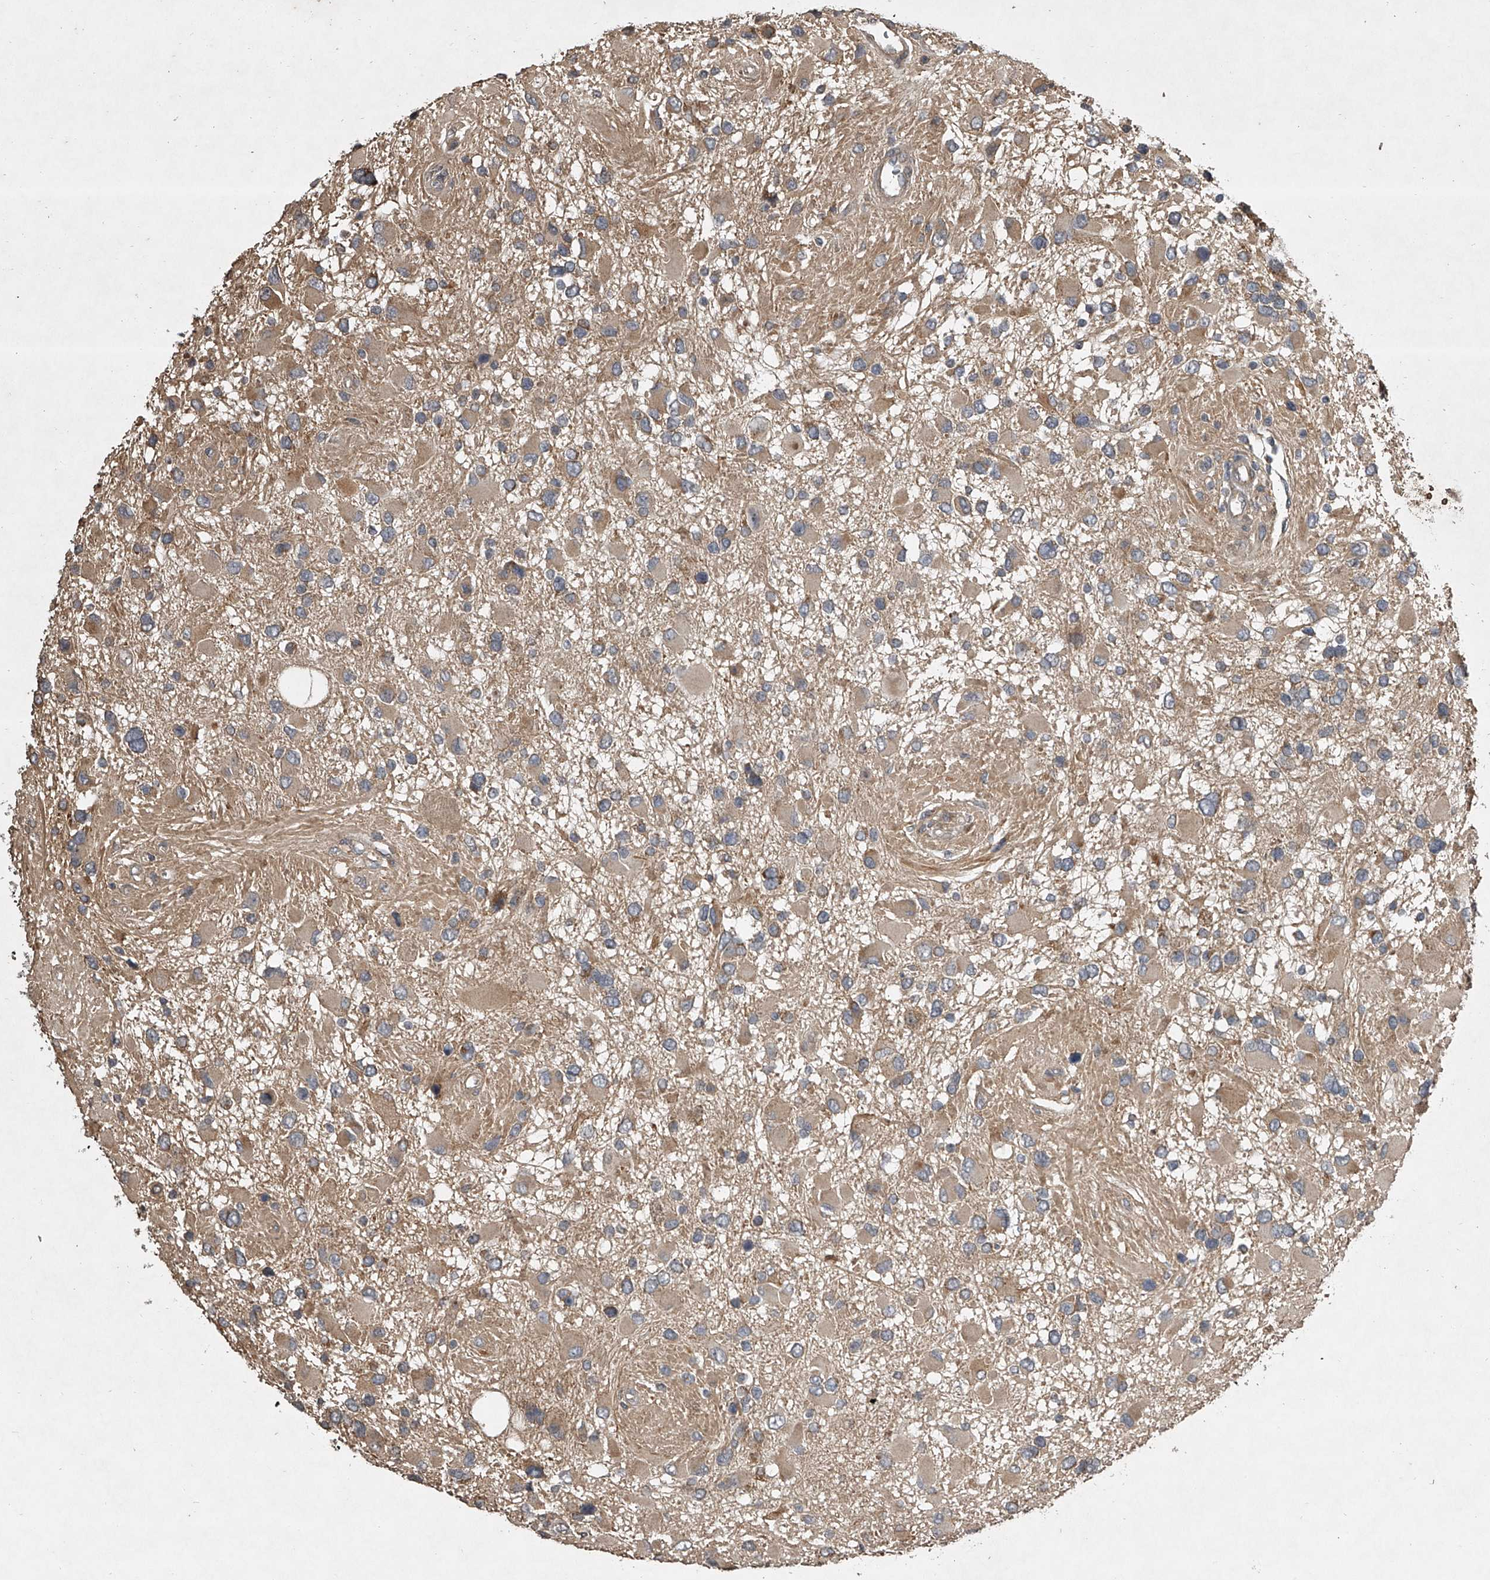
{"staining": {"intensity": "weak", "quantity": "25%-75%", "location": "cytoplasmic/membranous"}, "tissue": "glioma", "cell_type": "Tumor cells", "image_type": "cancer", "snomed": [{"axis": "morphology", "description": "Glioma, malignant, High grade"}, {"axis": "topography", "description": "Brain"}], "caption": "Immunohistochemistry (DAB (3,3'-diaminobenzidine)) staining of glioma displays weak cytoplasmic/membranous protein expression in about 25%-75% of tumor cells.", "gene": "NFS1", "patient": {"sex": "male", "age": 53}}